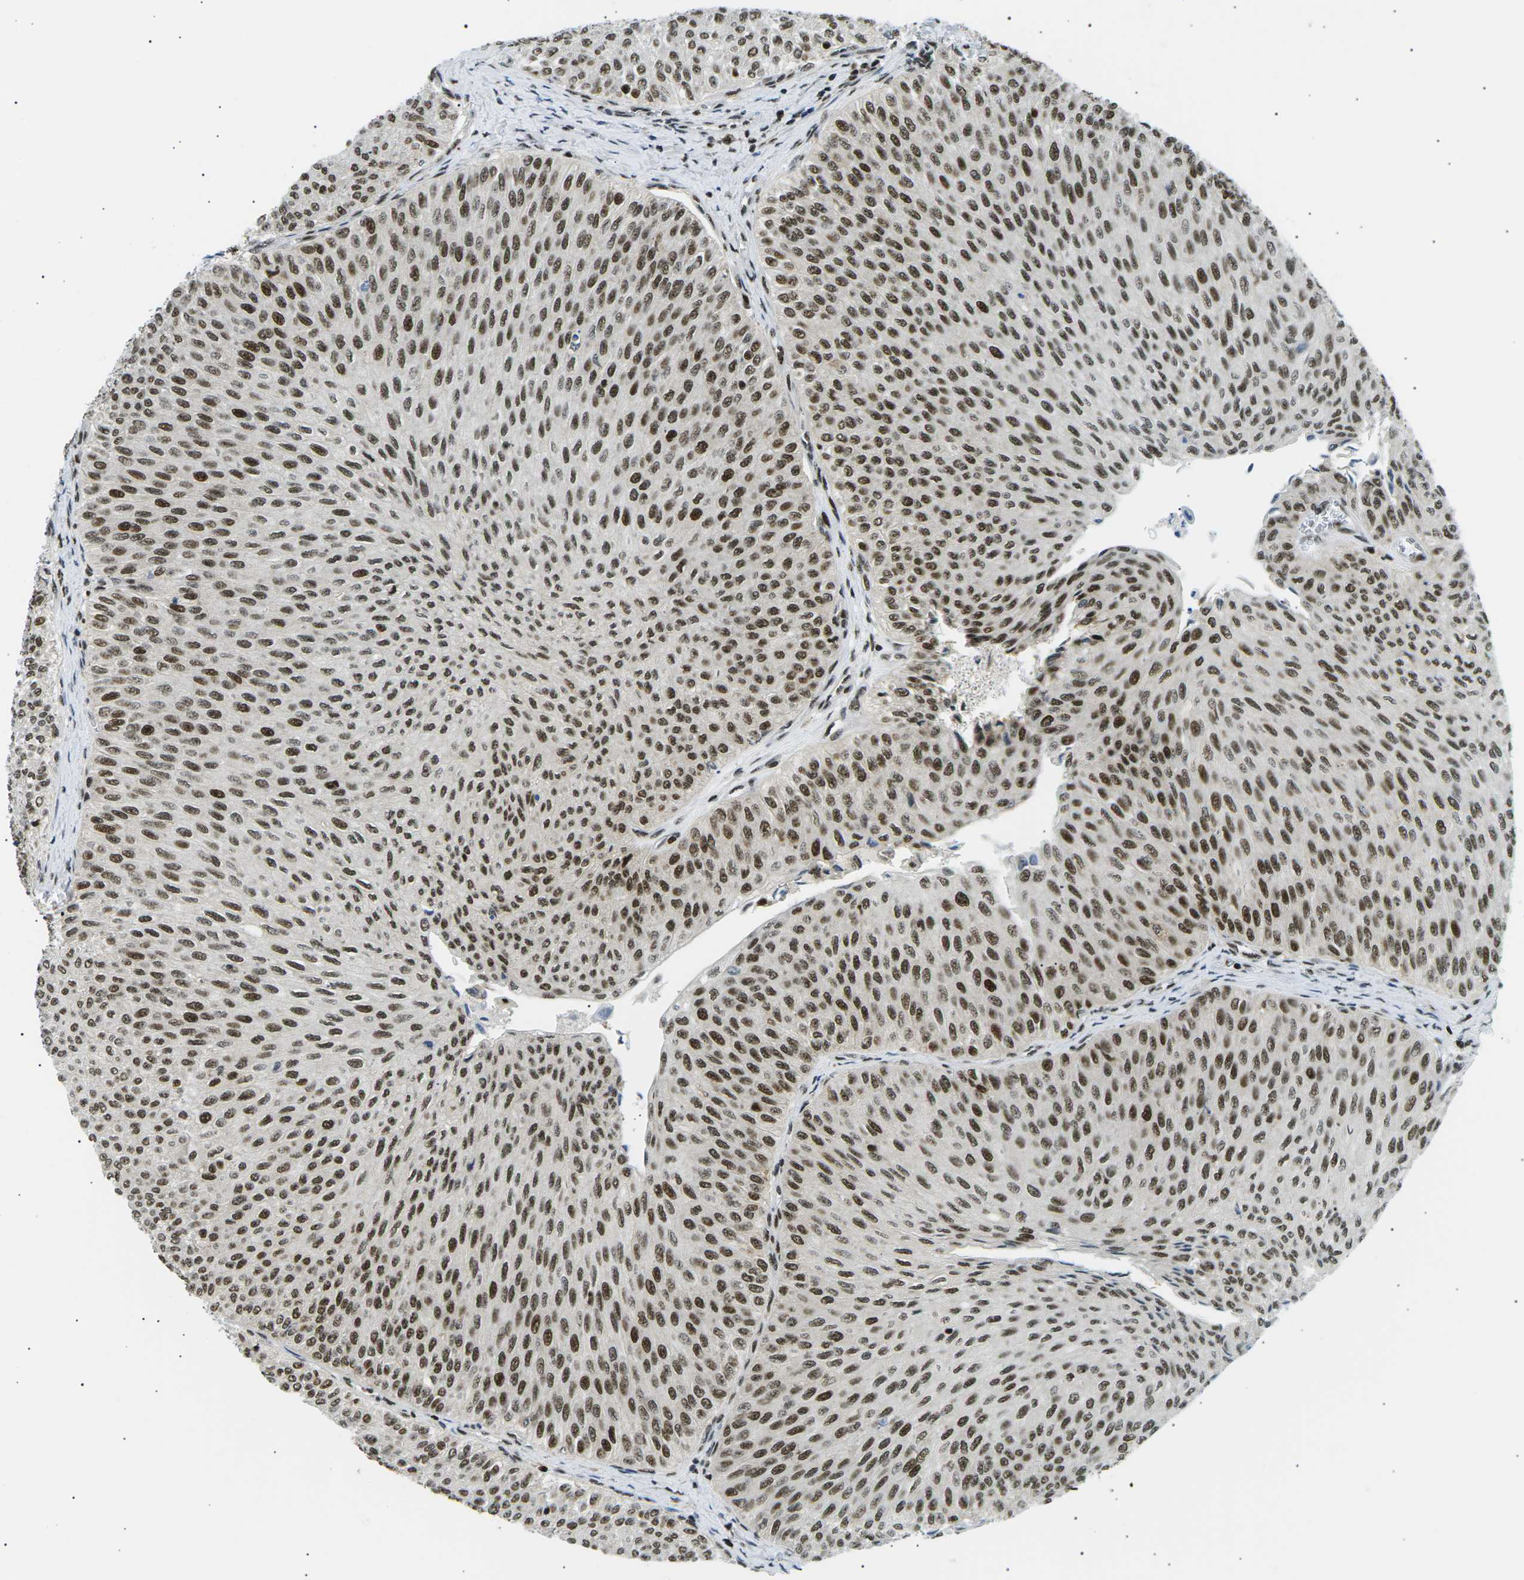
{"staining": {"intensity": "moderate", "quantity": ">75%", "location": "nuclear"}, "tissue": "urothelial cancer", "cell_type": "Tumor cells", "image_type": "cancer", "snomed": [{"axis": "morphology", "description": "Urothelial carcinoma, Low grade"}, {"axis": "topography", "description": "Urinary bladder"}], "caption": "Brown immunohistochemical staining in urothelial cancer exhibits moderate nuclear expression in approximately >75% of tumor cells. (Stains: DAB (3,3'-diaminobenzidine) in brown, nuclei in blue, Microscopy: brightfield microscopy at high magnification).", "gene": "RPA2", "patient": {"sex": "male", "age": 78}}